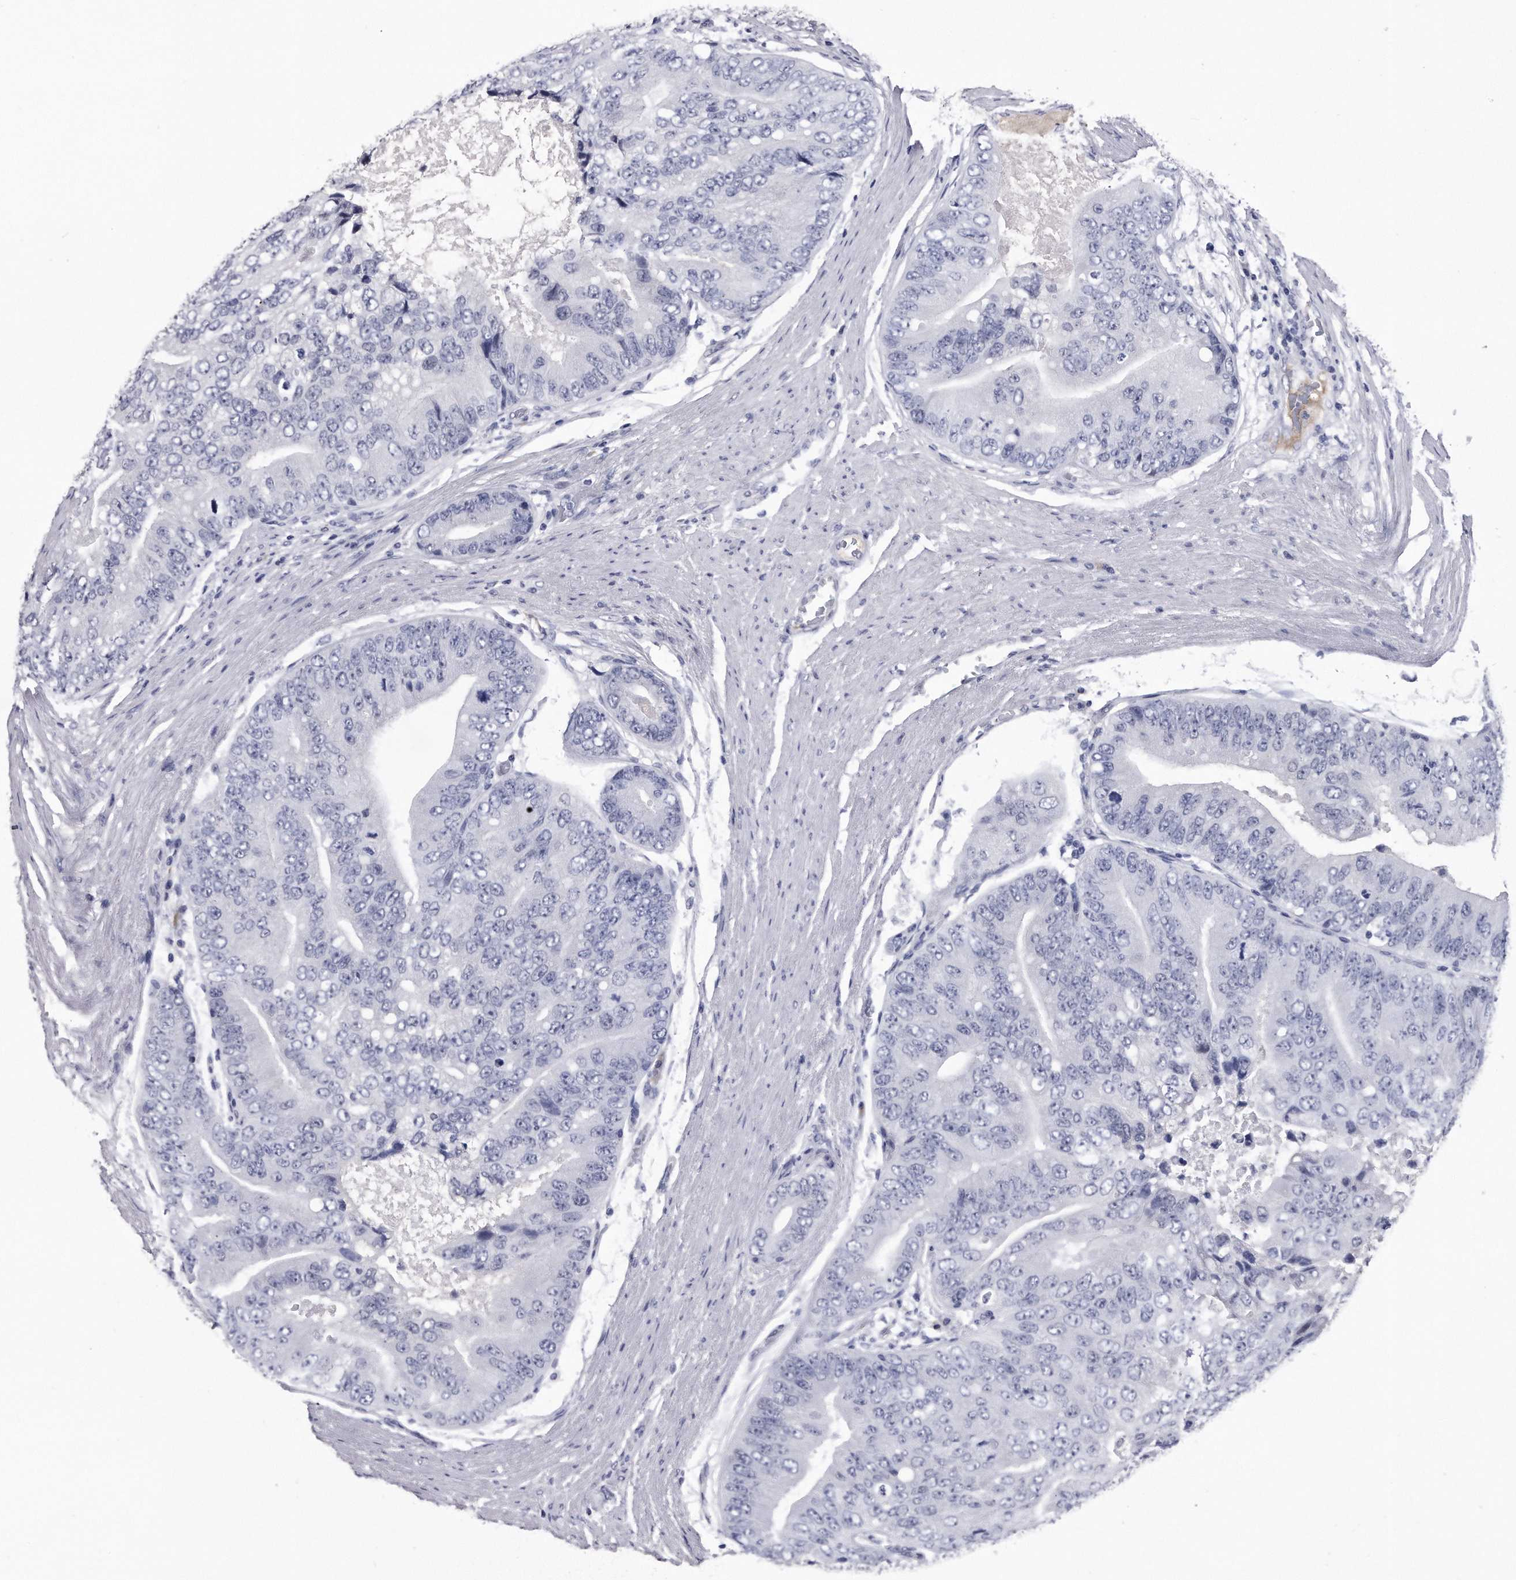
{"staining": {"intensity": "negative", "quantity": "none", "location": "none"}, "tissue": "prostate cancer", "cell_type": "Tumor cells", "image_type": "cancer", "snomed": [{"axis": "morphology", "description": "Adenocarcinoma, High grade"}, {"axis": "topography", "description": "Prostate"}], "caption": "Immunohistochemistry of human prostate cancer (high-grade adenocarcinoma) demonstrates no staining in tumor cells.", "gene": "KCTD8", "patient": {"sex": "male", "age": 70}}